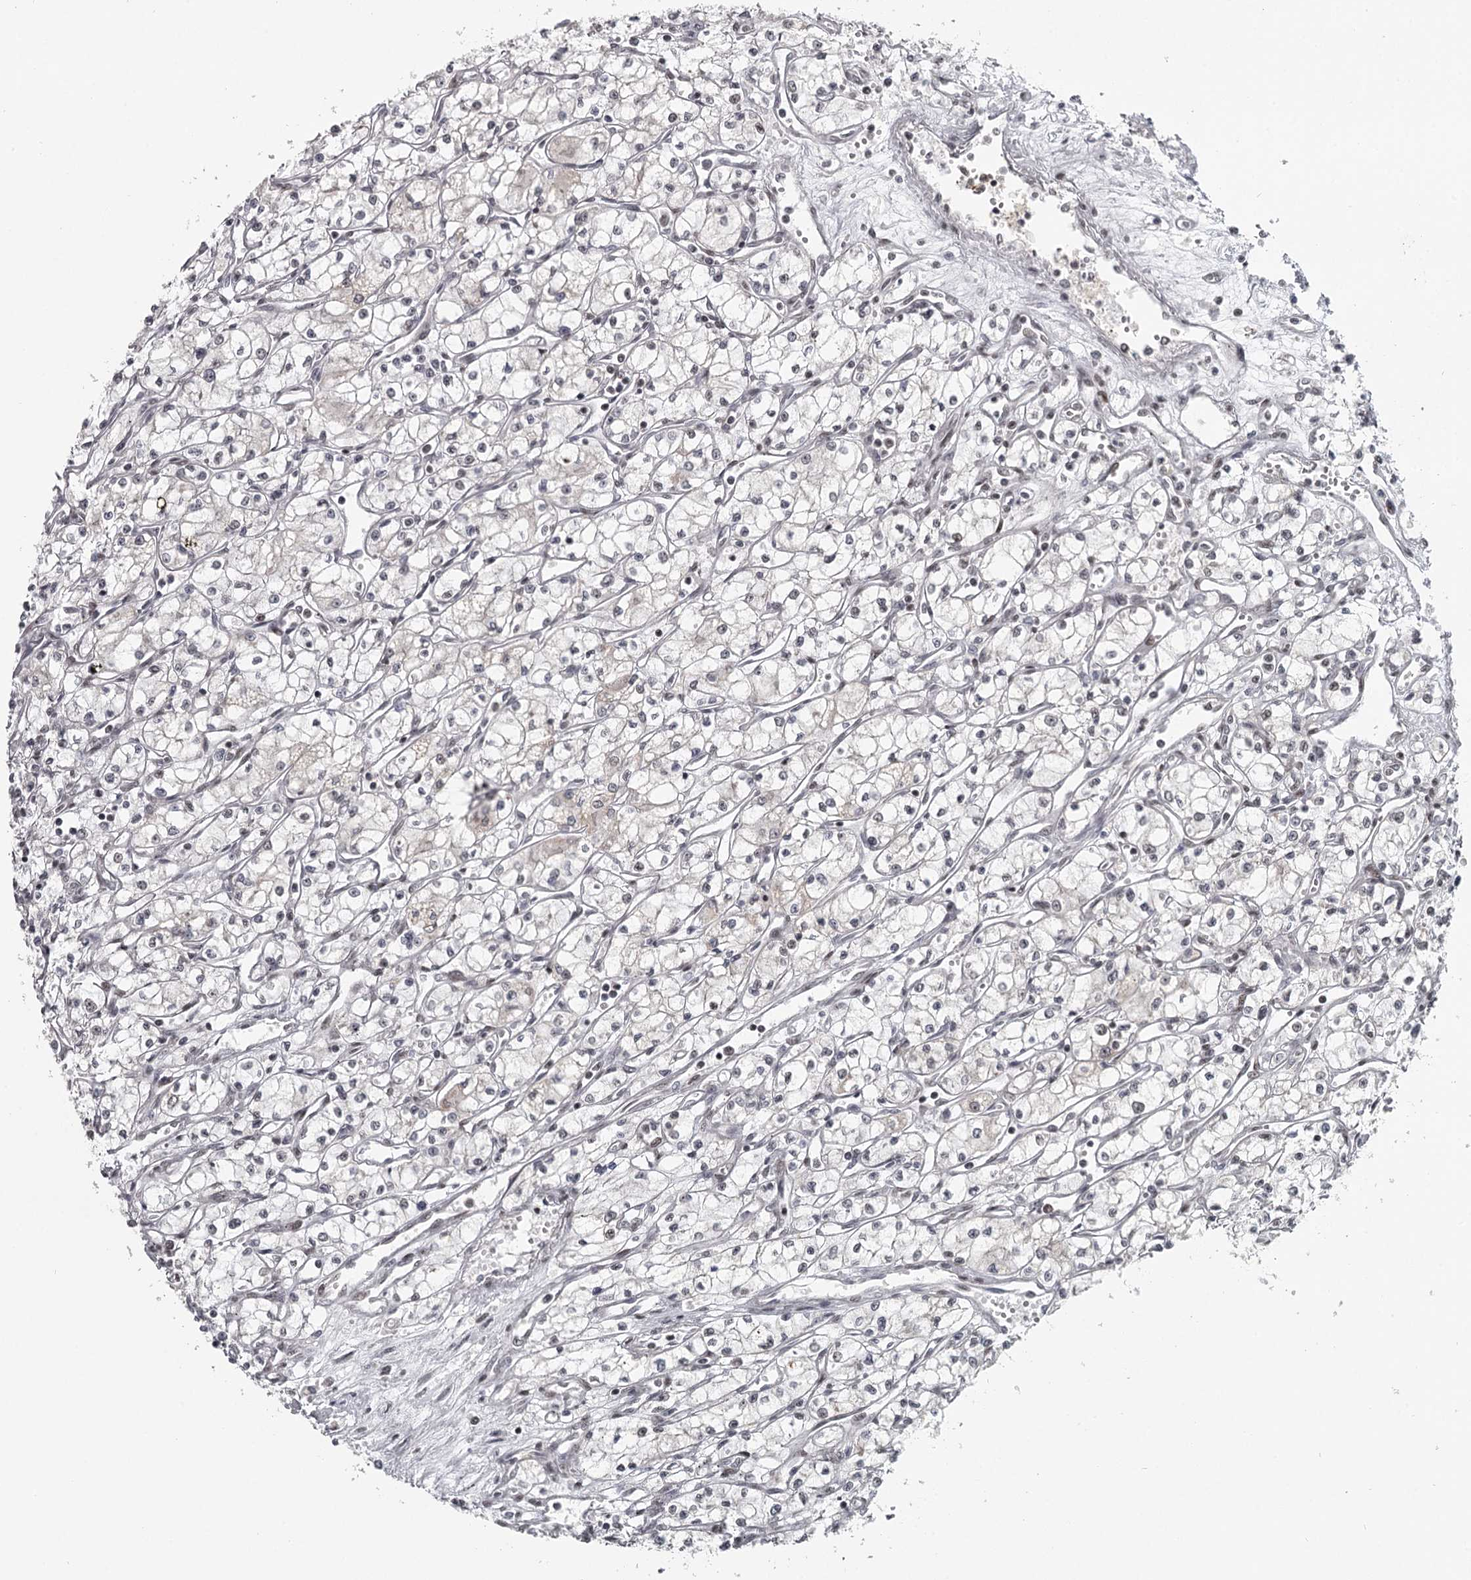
{"staining": {"intensity": "weak", "quantity": "25%-75%", "location": "nuclear"}, "tissue": "renal cancer", "cell_type": "Tumor cells", "image_type": "cancer", "snomed": [{"axis": "morphology", "description": "Adenocarcinoma, NOS"}, {"axis": "topography", "description": "Kidney"}], "caption": "The immunohistochemical stain labels weak nuclear staining in tumor cells of adenocarcinoma (renal) tissue.", "gene": "FAM13C", "patient": {"sex": "male", "age": 59}}